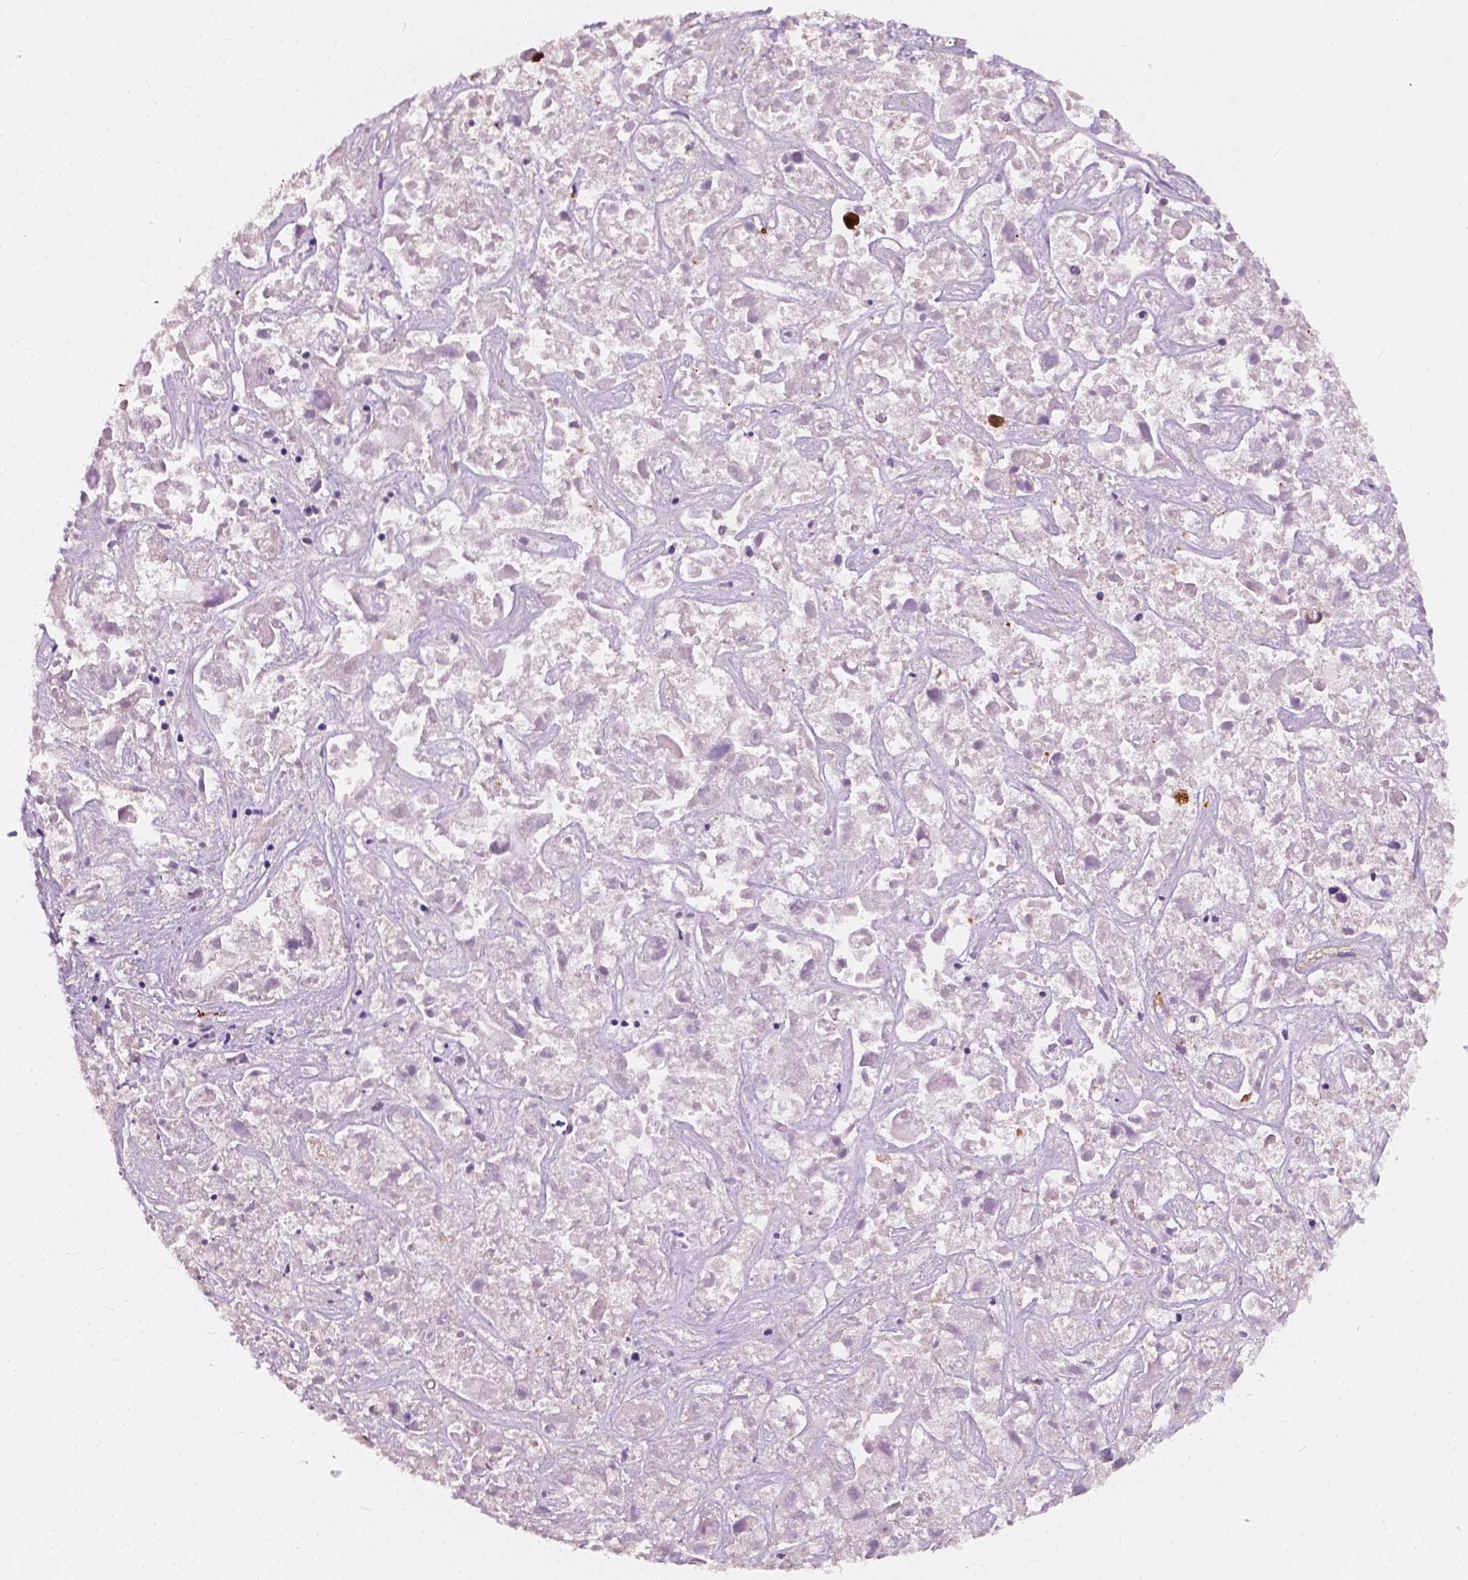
{"staining": {"intensity": "negative", "quantity": "none", "location": "none"}, "tissue": "liver cancer", "cell_type": "Tumor cells", "image_type": "cancer", "snomed": [{"axis": "morphology", "description": "Cholangiocarcinoma"}, {"axis": "topography", "description": "Liver"}], "caption": "Tumor cells are negative for protein expression in human liver cholangiocarcinoma. (DAB IHC with hematoxylin counter stain).", "gene": "KRT17", "patient": {"sex": "male", "age": 81}}